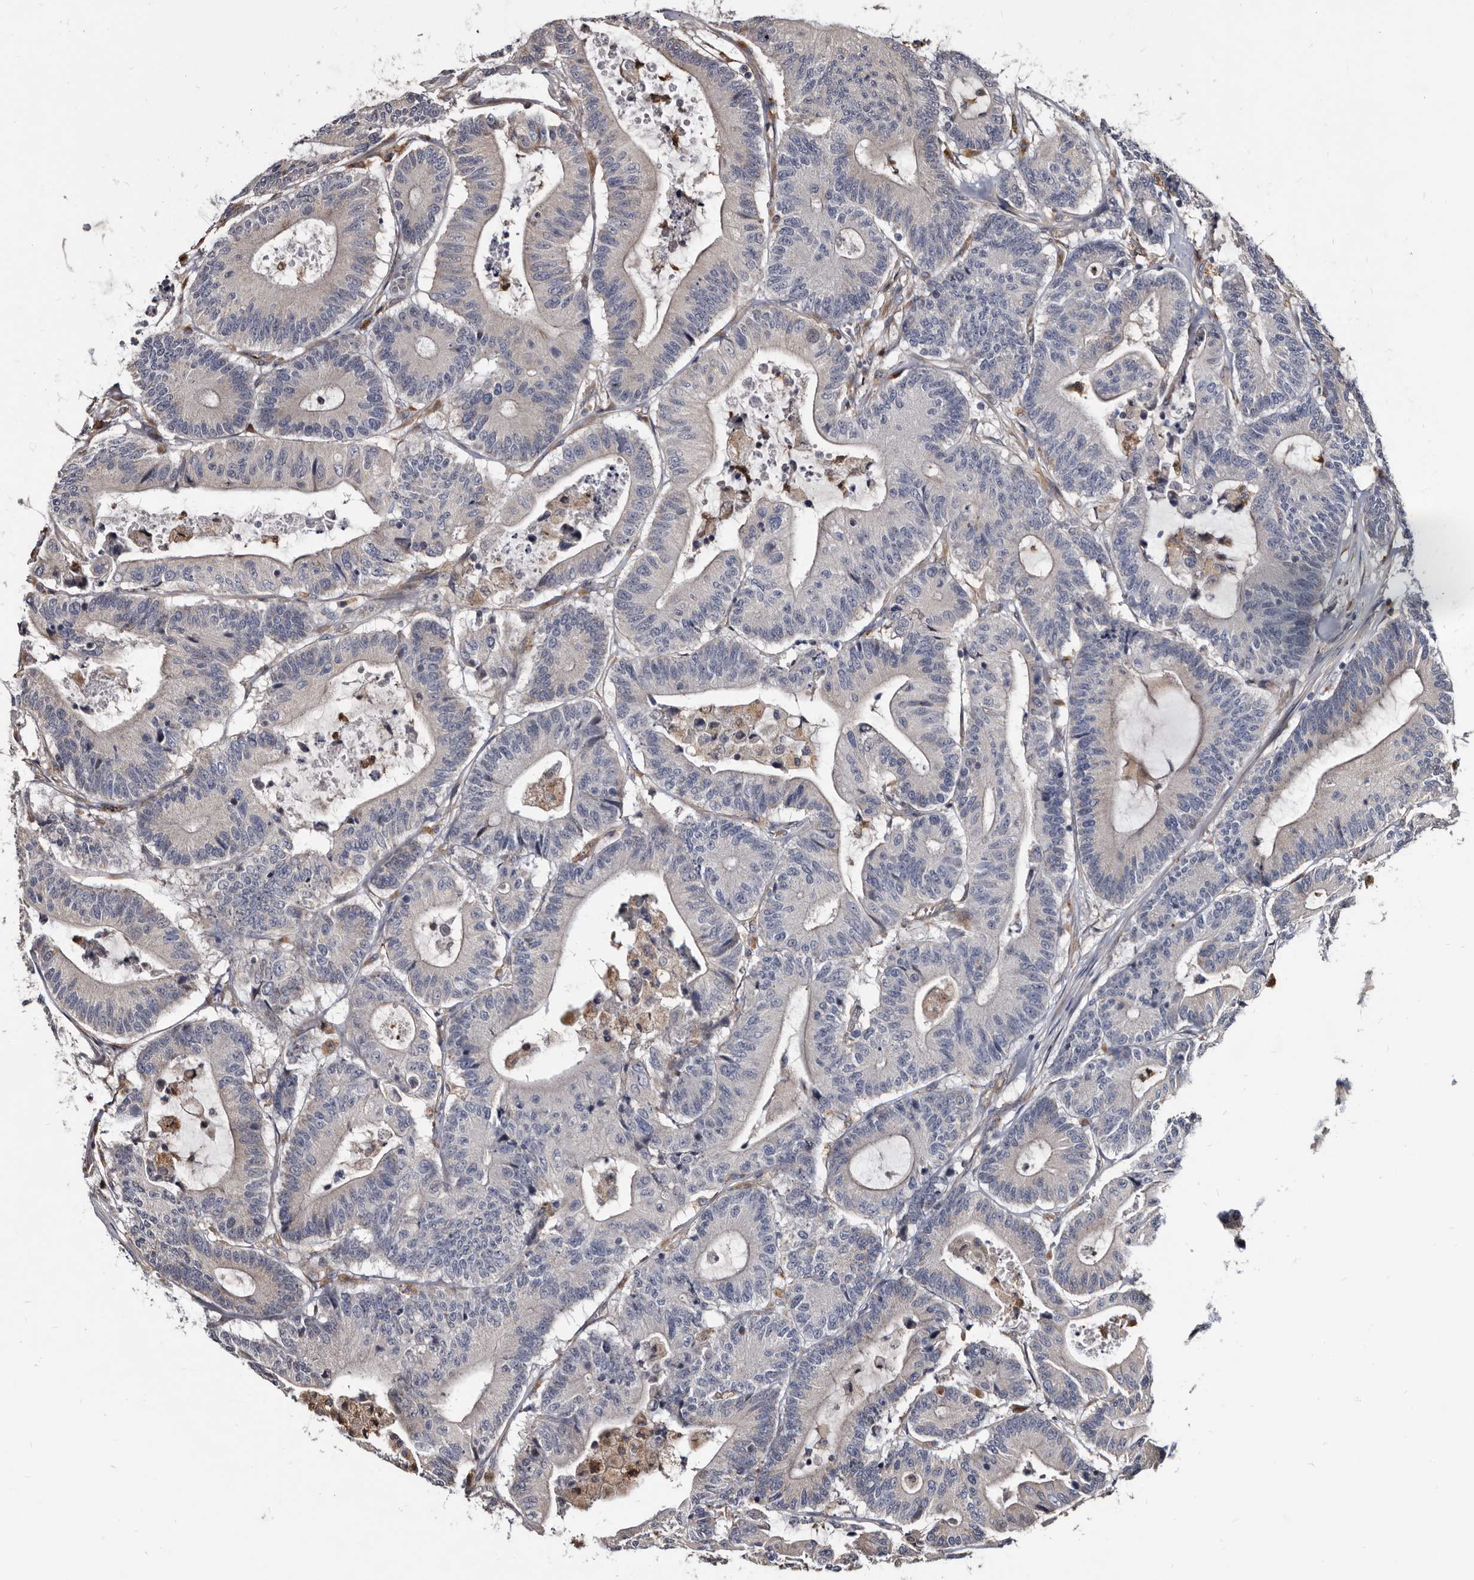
{"staining": {"intensity": "negative", "quantity": "none", "location": "none"}, "tissue": "colorectal cancer", "cell_type": "Tumor cells", "image_type": "cancer", "snomed": [{"axis": "morphology", "description": "Adenocarcinoma, NOS"}, {"axis": "topography", "description": "Colon"}], "caption": "Tumor cells are negative for brown protein staining in adenocarcinoma (colorectal). (IHC, brightfield microscopy, high magnification).", "gene": "CTSA", "patient": {"sex": "female", "age": 84}}